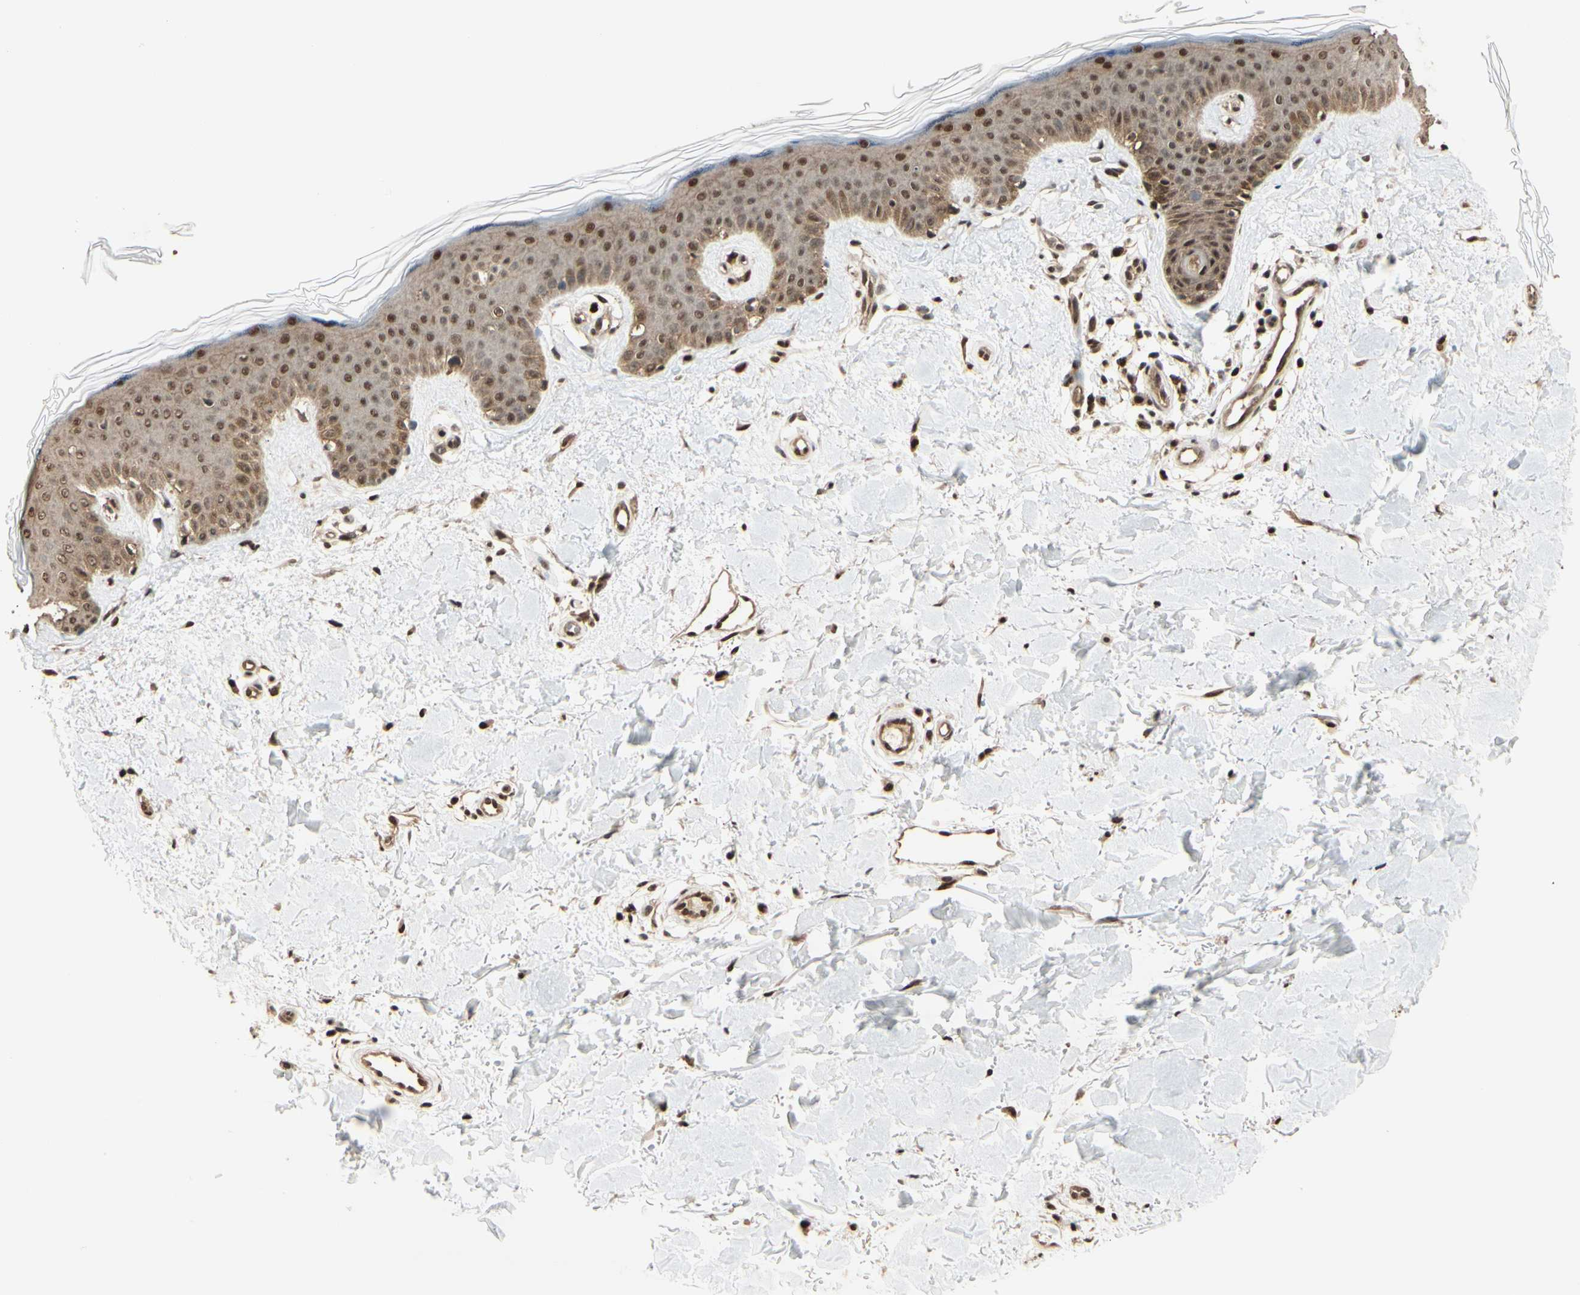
{"staining": {"intensity": "strong", "quantity": ">75%", "location": "cytoplasmic/membranous,nuclear"}, "tissue": "skin", "cell_type": "Fibroblasts", "image_type": "normal", "snomed": [{"axis": "morphology", "description": "Normal tissue, NOS"}, {"axis": "topography", "description": "Skin"}], "caption": "Protein staining reveals strong cytoplasmic/membranous,nuclear staining in about >75% of fibroblasts in normal skin.", "gene": "HSF1", "patient": {"sex": "male", "age": 67}}